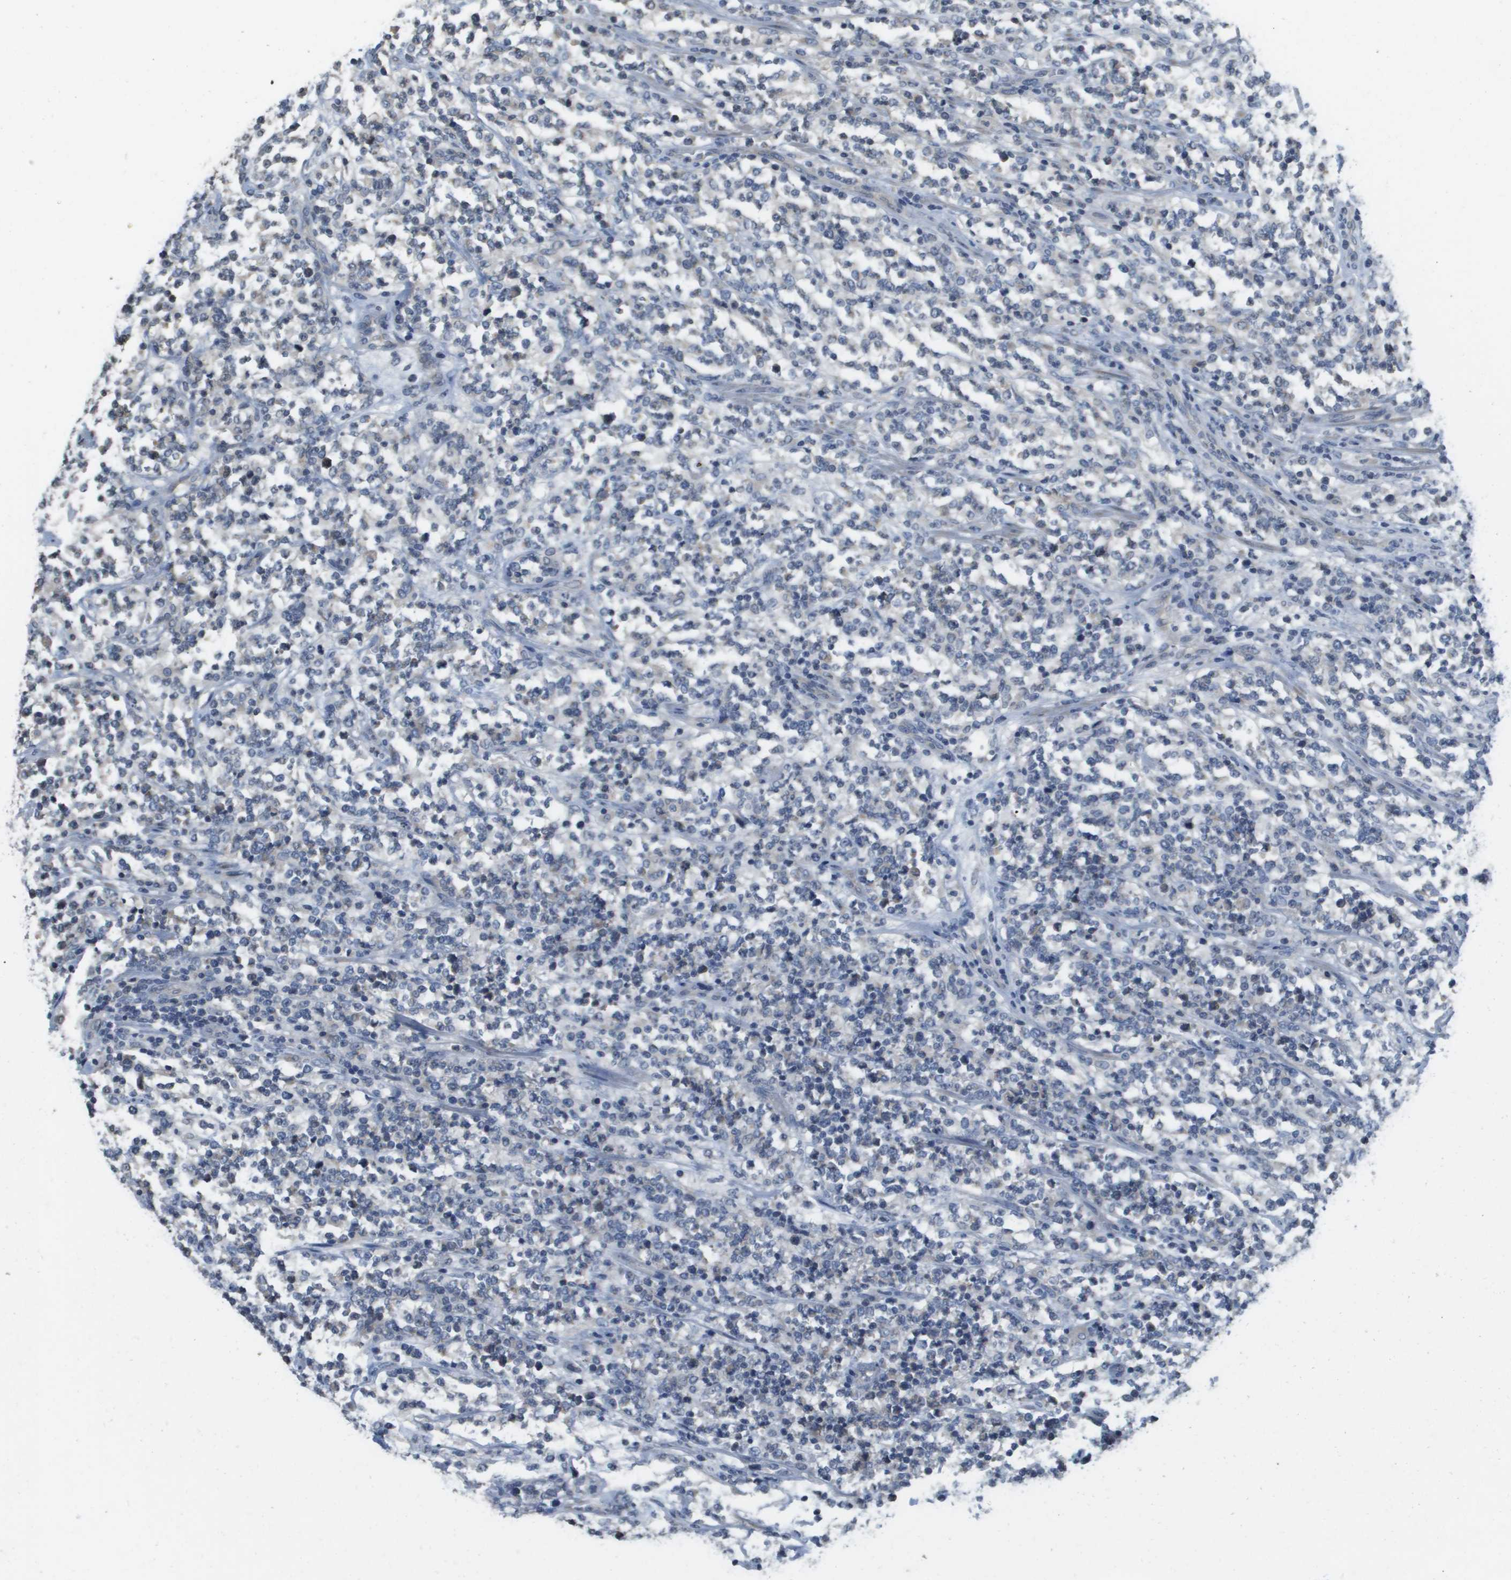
{"staining": {"intensity": "negative", "quantity": "none", "location": "none"}, "tissue": "lymphoma", "cell_type": "Tumor cells", "image_type": "cancer", "snomed": [{"axis": "morphology", "description": "Malignant lymphoma, non-Hodgkin's type, High grade"}, {"axis": "topography", "description": "Soft tissue"}], "caption": "Photomicrograph shows no protein positivity in tumor cells of lymphoma tissue.", "gene": "CAPN11", "patient": {"sex": "male", "age": 18}}